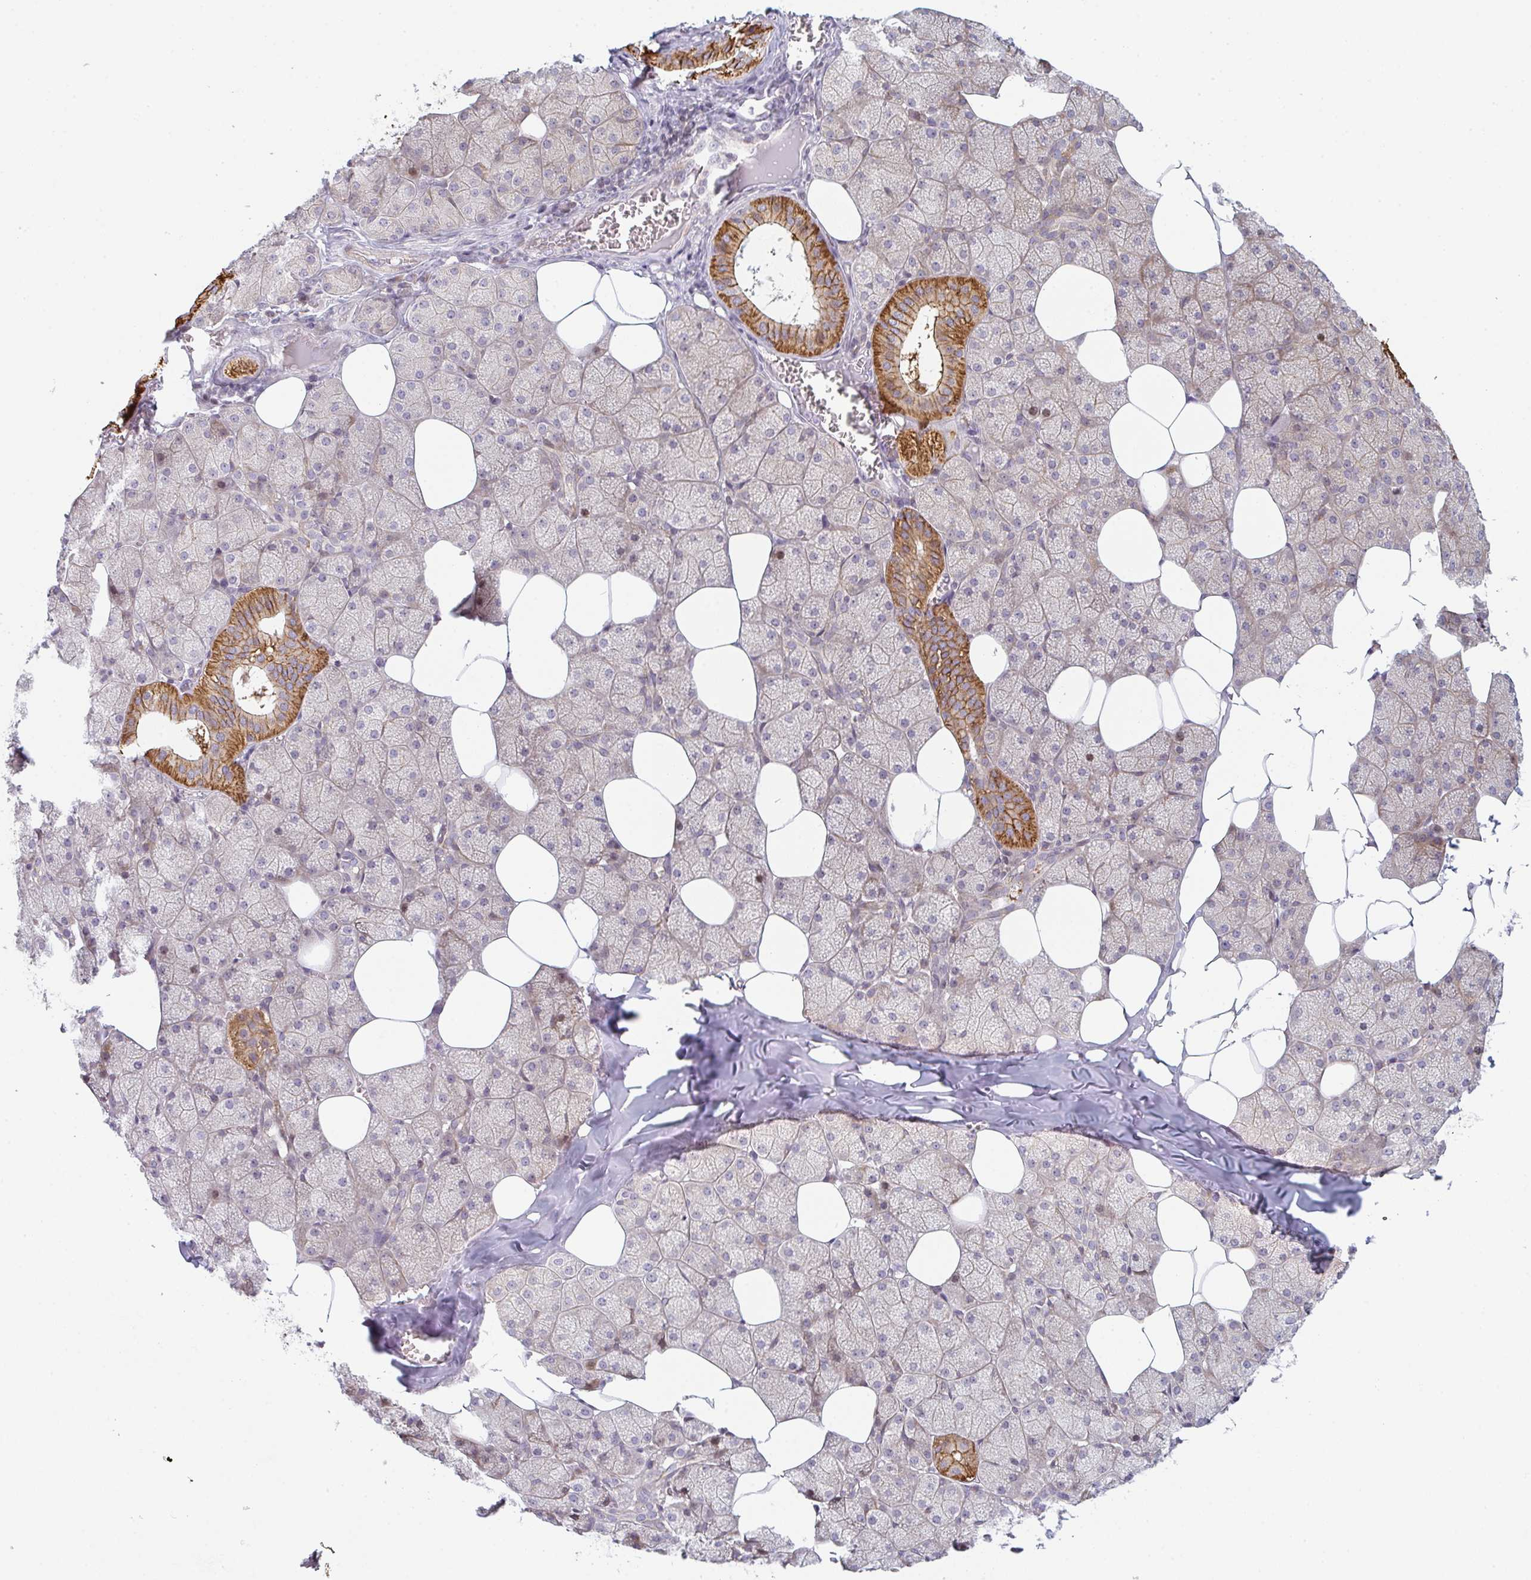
{"staining": {"intensity": "strong", "quantity": "<25%", "location": "cytoplasmic/membranous"}, "tissue": "salivary gland", "cell_type": "Glandular cells", "image_type": "normal", "snomed": [{"axis": "morphology", "description": "Normal tissue, NOS"}, {"axis": "topography", "description": "Salivary gland"}, {"axis": "topography", "description": "Peripheral nerve tissue"}], "caption": "Strong cytoplasmic/membranous protein expression is seen in about <25% of glandular cells in salivary gland. Immunohistochemistry stains the protein of interest in brown and the nuclei are stained blue.", "gene": "TMEM237", "patient": {"sex": "male", "age": 38}}